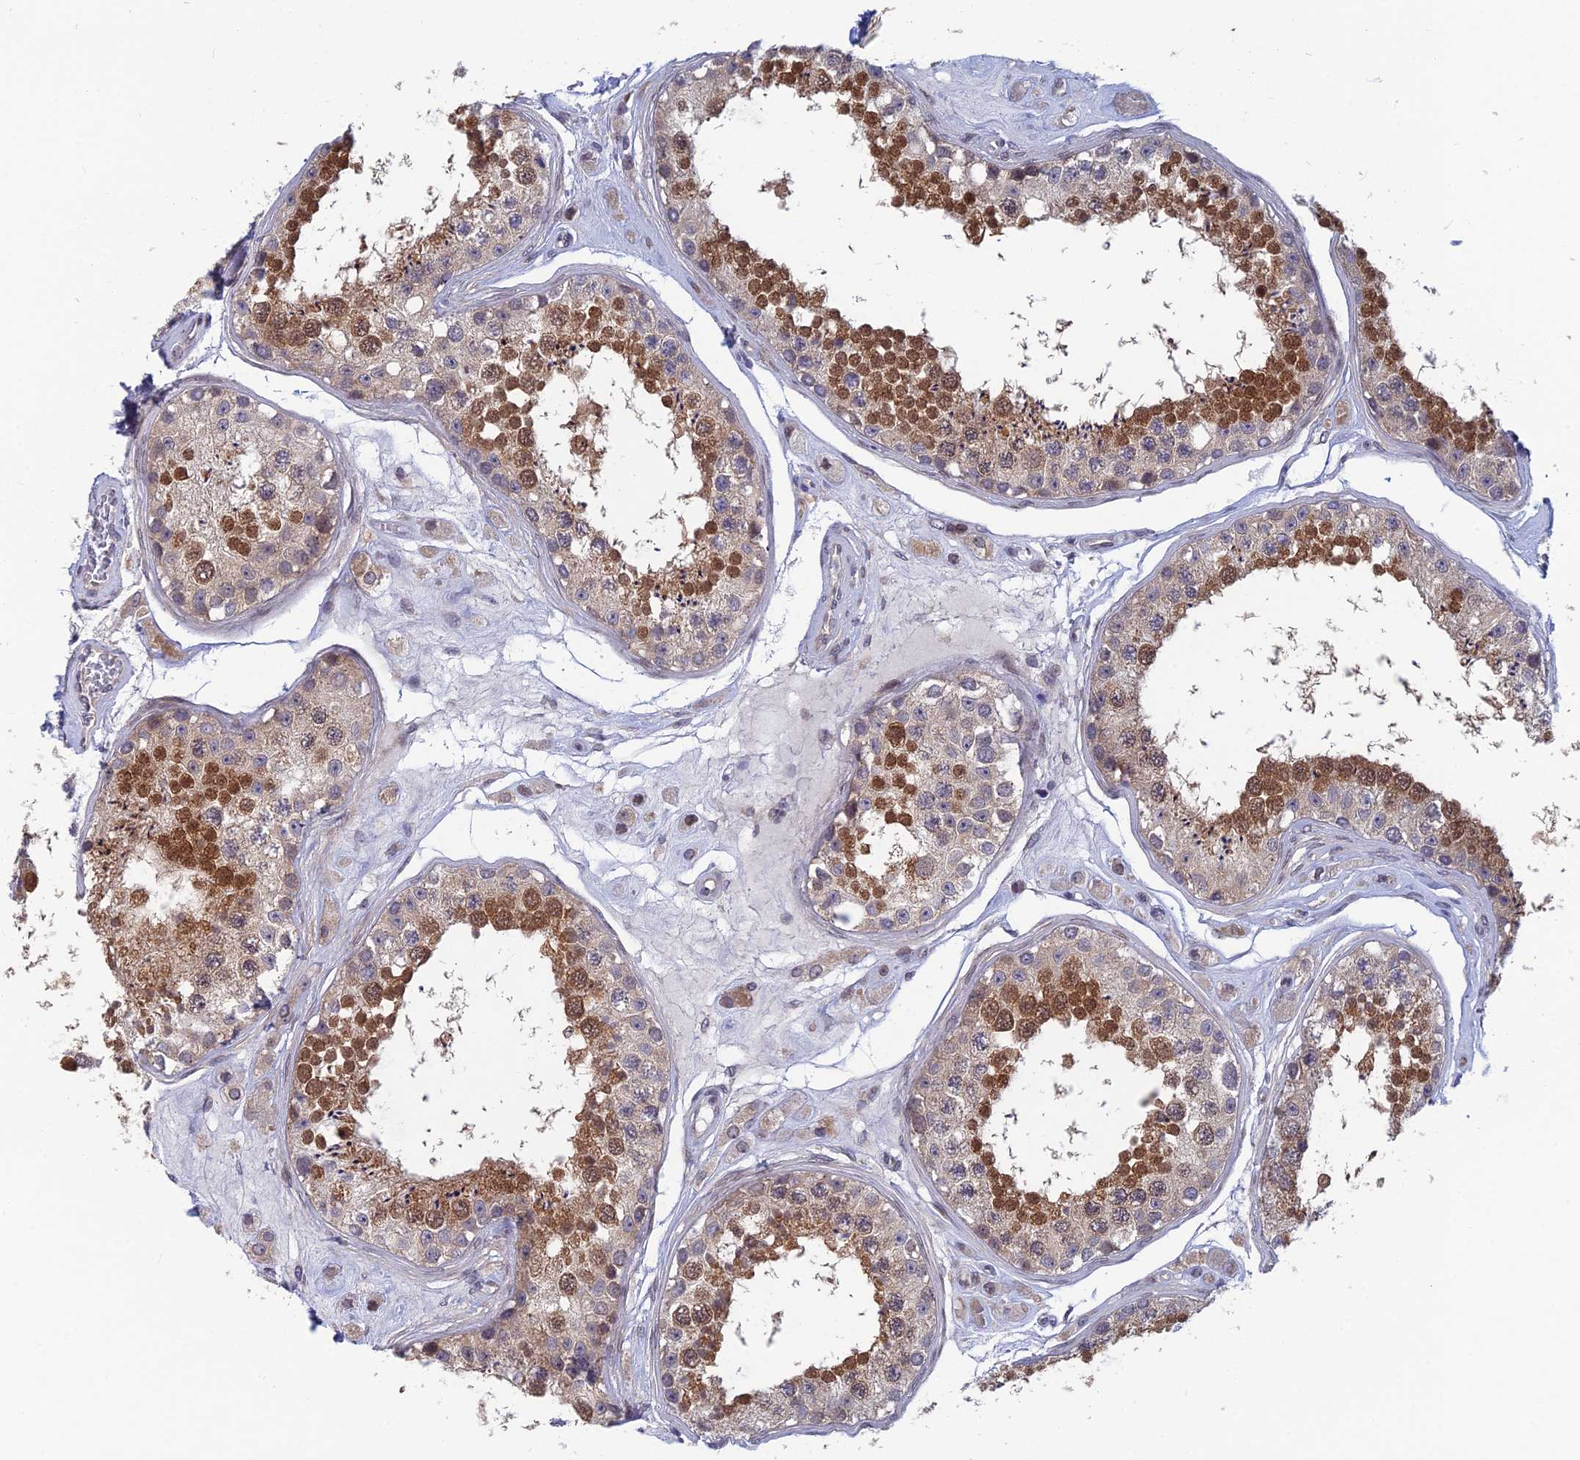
{"staining": {"intensity": "strong", "quantity": "25%-75%", "location": "cytoplasmic/membranous,nuclear"}, "tissue": "testis", "cell_type": "Cells in seminiferous ducts", "image_type": "normal", "snomed": [{"axis": "morphology", "description": "Normal tissue, NOS"}, {"axis": "topography", "description": "Testis"}], "caption": "IHC photomicrograph of normal testis: testis stained using IHC displays high levels of strong protein expression localized specifically in the cytoplasmic/membranous,nuclear of cells in seminiferous ducts, appearing as a cytoplasmic/membranous,nuclear brown color.", "gene": "SRA1", "patient": {"sex": "male", "age": 25}}